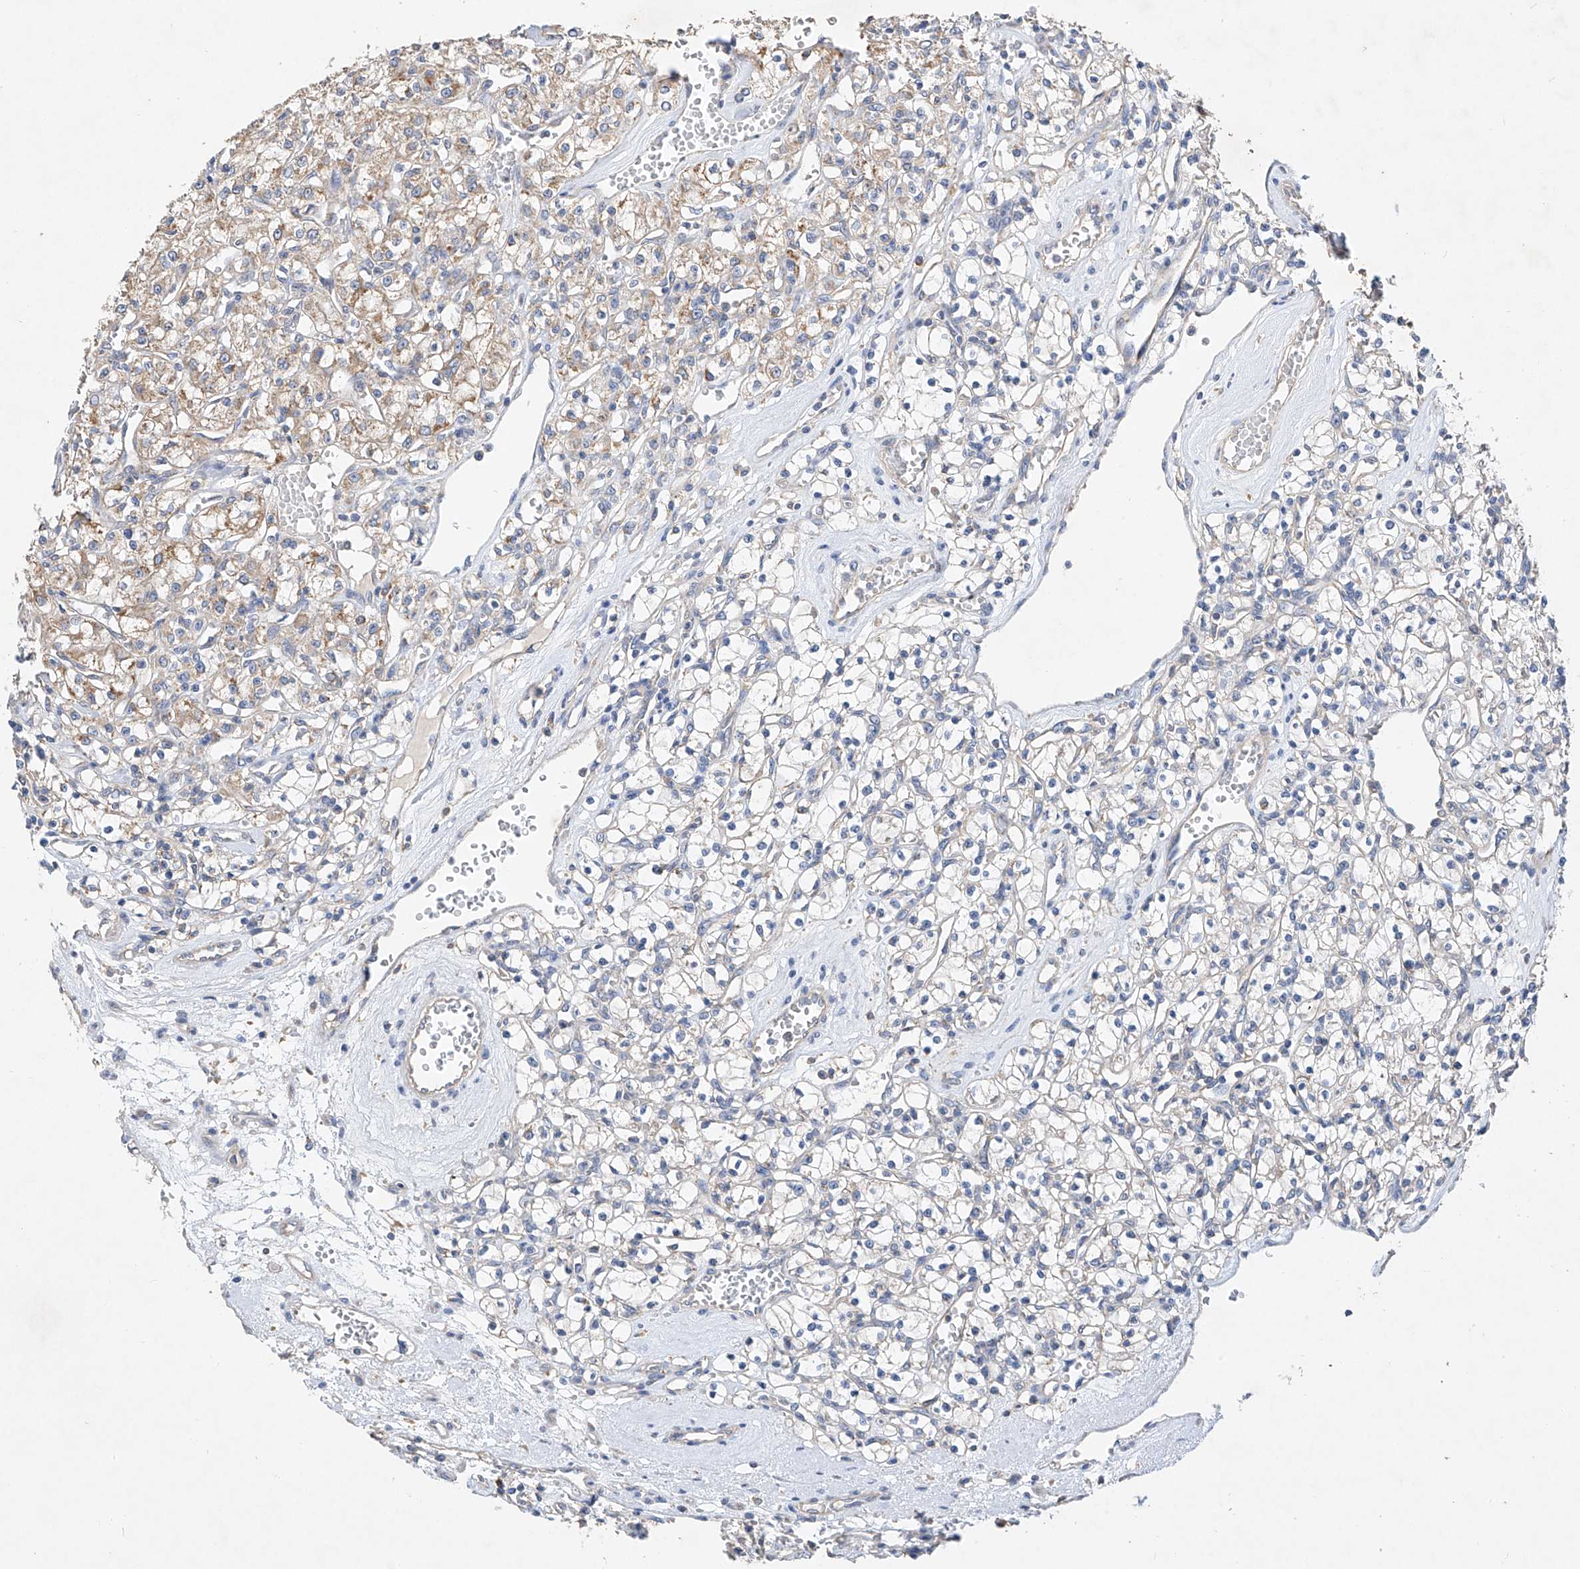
{"staining": {"intensity": "weak", "quantity": "25%-75%", "location": "cytoplasmic/membranous"}, "tissue": "renal cancer", "cell_type": "Tumor cells", "image_type": "cancer", "snomed": [{"axis": "morphology", "description": "Adenocarcinoma, NOS"}, {"axis": "topography", "description": "Kidney"}], "caption": "DAB immunohistochemical staining of human renal cancer demonstrates weak cytoplasmic/membranous protein positivity in approximately 25%-75% of tumor cells. The protein is shown in brown color, while the nuclei are stained blue.", "gene": "AMD1", "patient": {"sex": "female", "age": 59}}